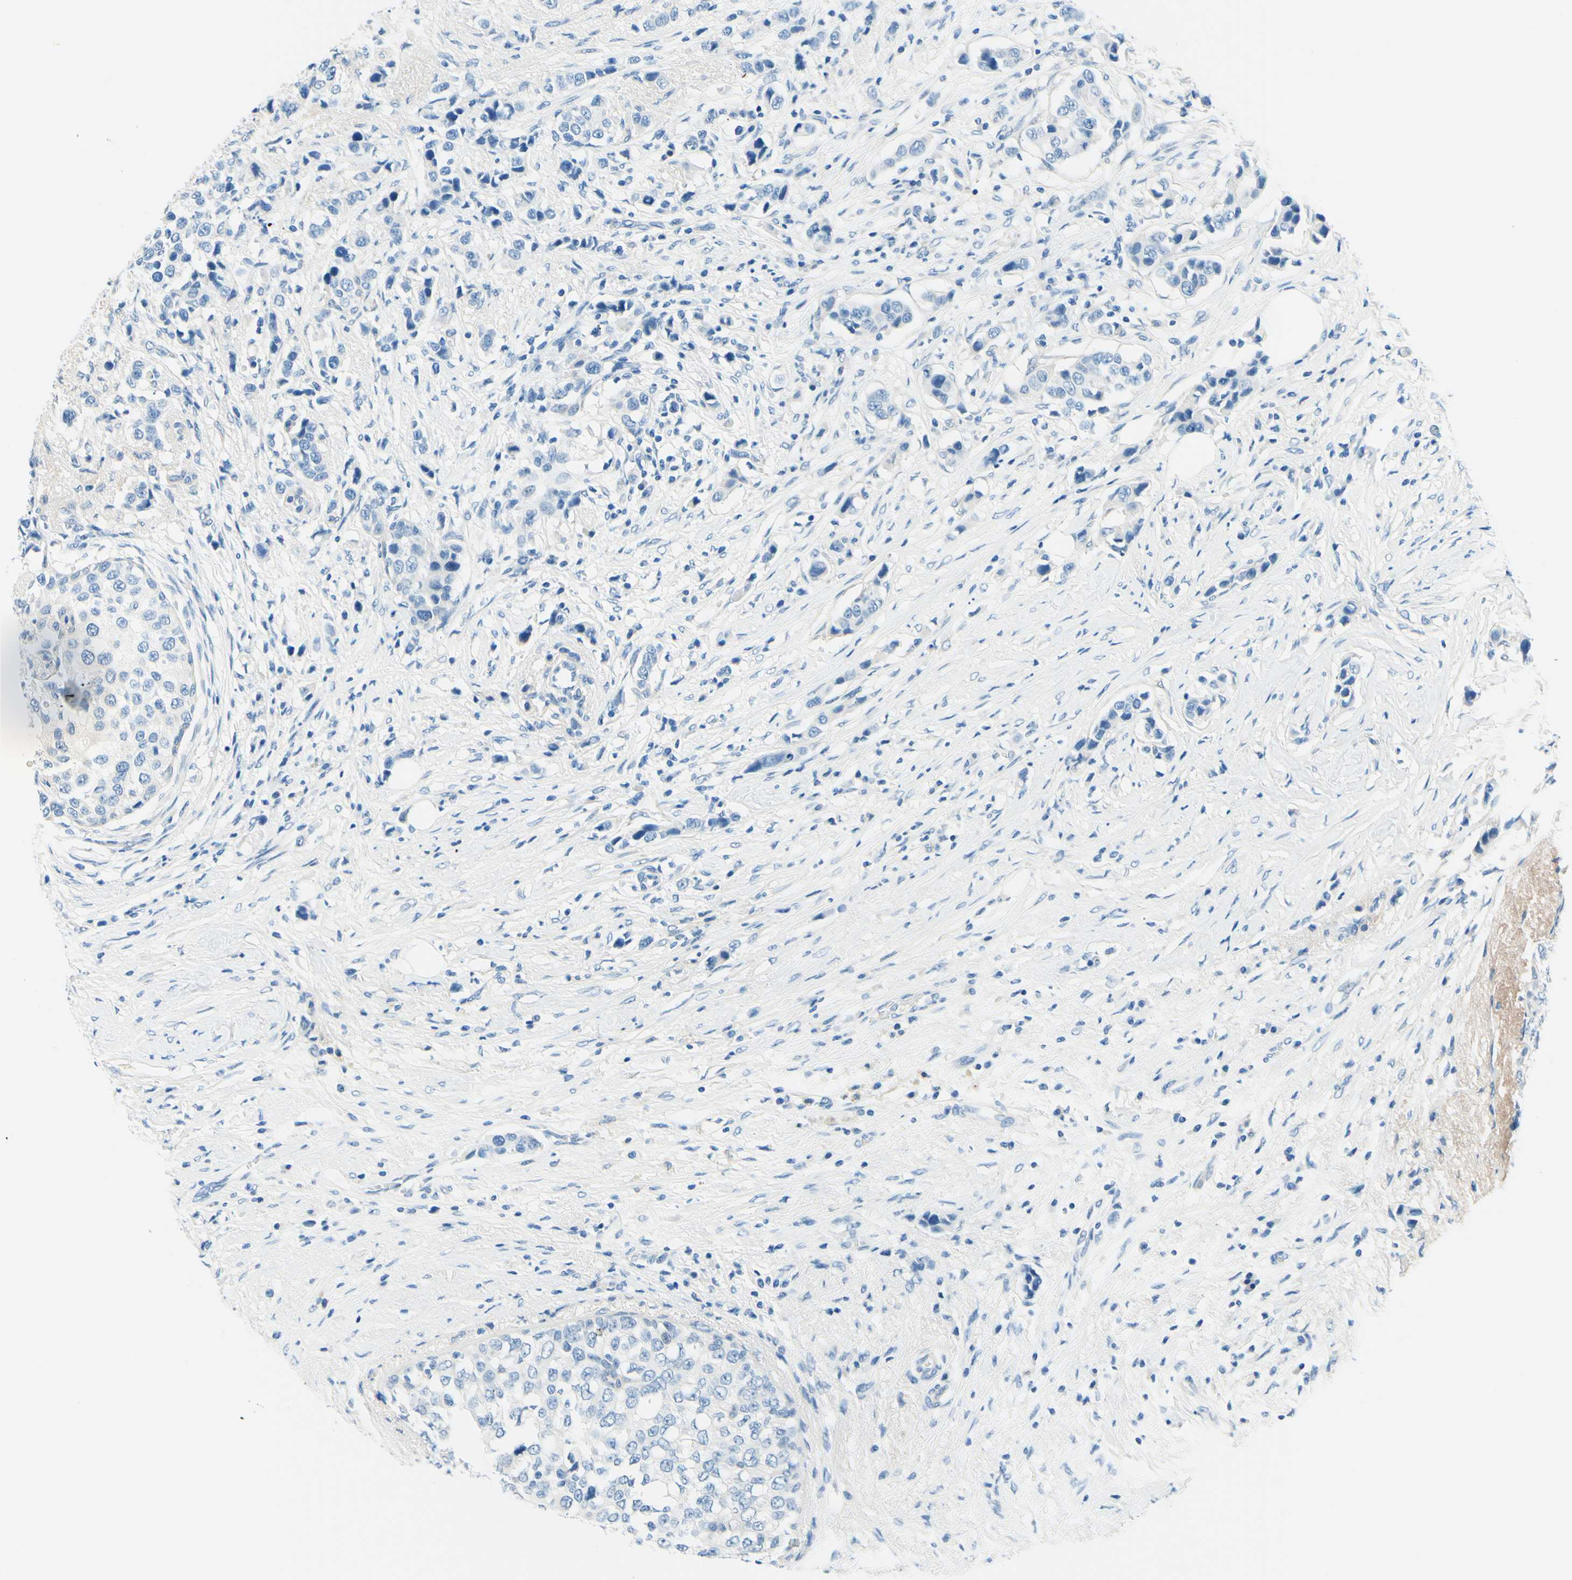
{"staining": {"intensity": "negative", "quantity": "none", "location": "none"}, "tissue": "breast cancer", "cell_type": "Tumor cells", "image_type": "cancer", "snomed": [{"axis": "morphology", "description": "Normal tissue, NOS"}, {"axis": "morphology", "description": "Duct carcinoma"}, {"axis": "topography", "description": "Breast"}], "caption": "This is an immunohistochemistry (IHC) histopathology image of human breast infiltrating ductal carcinoma. There is no expression in tumor cells.", "gene": "PASD1", "patient": {"sex": "female", "age": 50}}